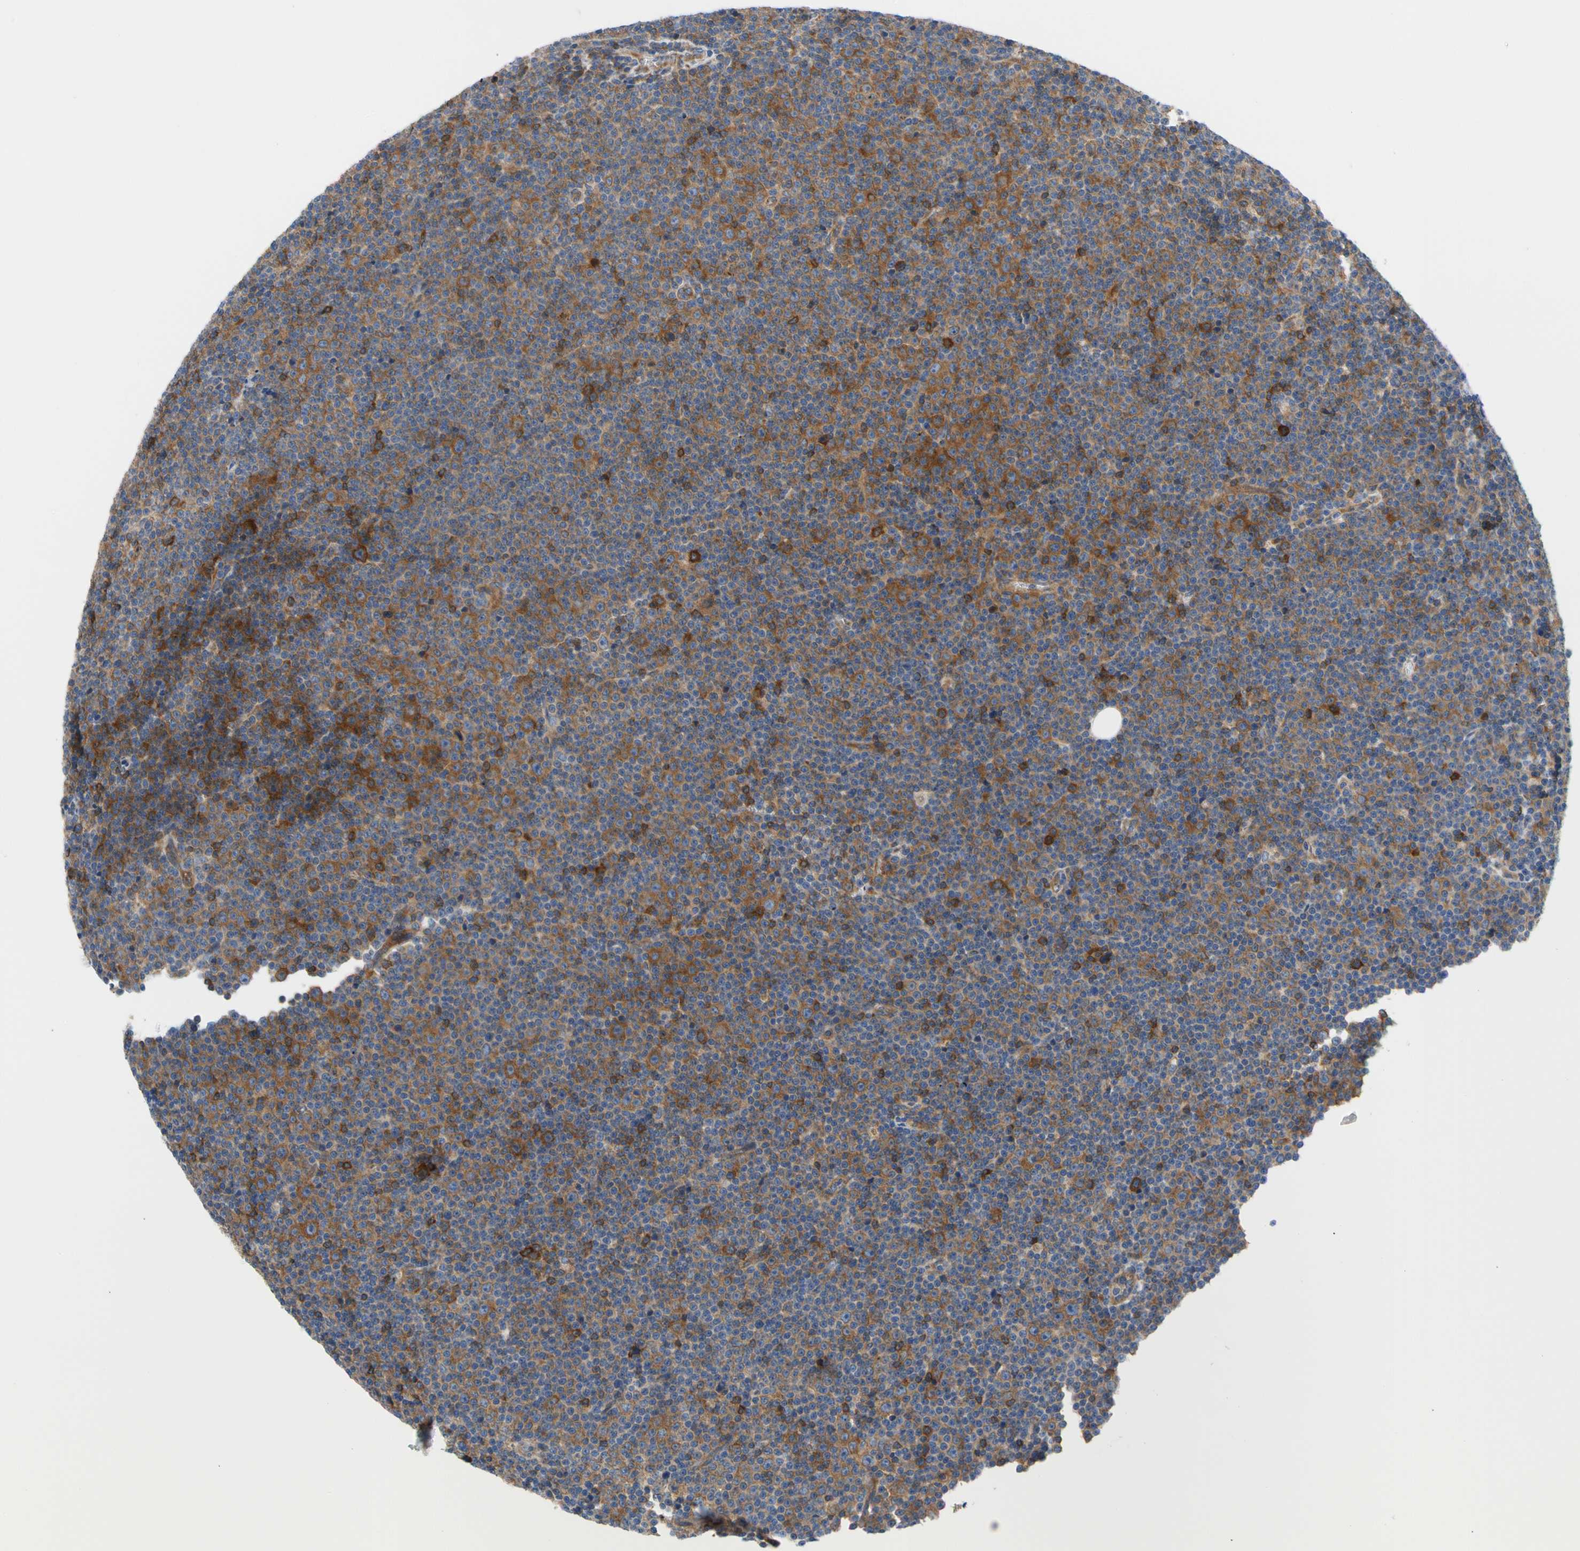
{"staining": {"intensity": "moderate", "quantity": ">75%", "location": "cytoplasmic/membranous"}, "tissue": "lymphoma", "cell_type": "Tumor cells", "image_type": "cancer", "snomed": [{"axis": "morphology", "description": "Malignant lymphoma, non-Hodgkin's type, Low grade"}, {"axis": "topography", "description": "Lymph node"}], "caption": "Immunohistochemical staining of low-grade malignant lymphoma, non-Hodgkin's type demonstrates medium levels of moderate cytoplasmic/membranous expression in approximately >75% of tumor cells.", "gene": "GPHN", "patient": {"sex": "female", "age": 67}}